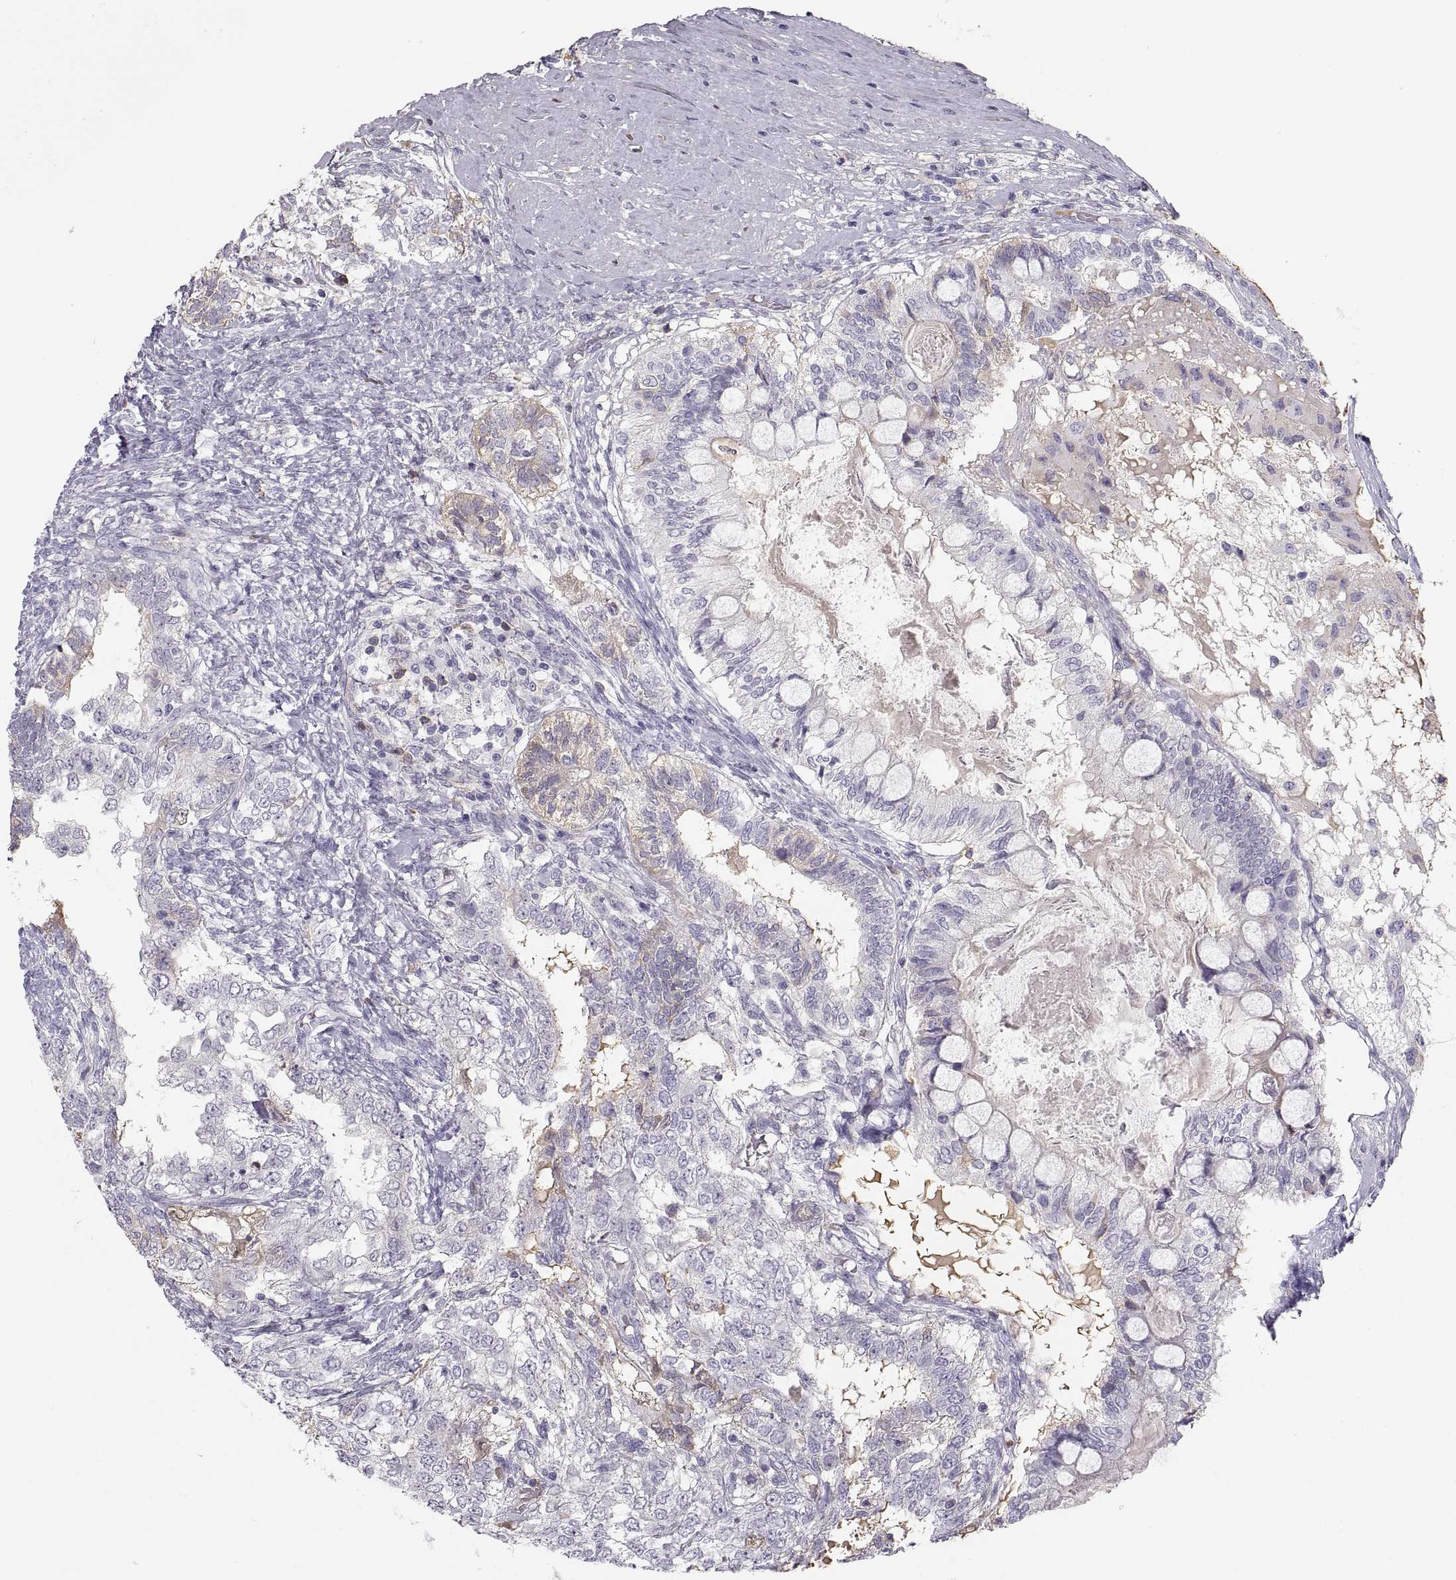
{"staining": {"intensity": "weak", "quantity": "25%-75%", "location": "cytoplasmic/membranous"}, "tissue": "testis cancer", "cell_type": "Tumor cells", "image_type": "cancer", "snomed": [{"axis": "morphology", "description": "Seminoma, NOS"}, {"axis": "morphology", "description": "Carcinoma, Embryonal, NOS"}, {"axis": "topography", "description": "Testis"}], "caption": "This histopathology image displays immunohistochemistry staining of seminoma (testis), with low weak cytoplasmic/membranous positivity in about 25%-75% of tumor cells.", "gene": "MAGEB2", "patient": {"sex": "male", "age": 41}}